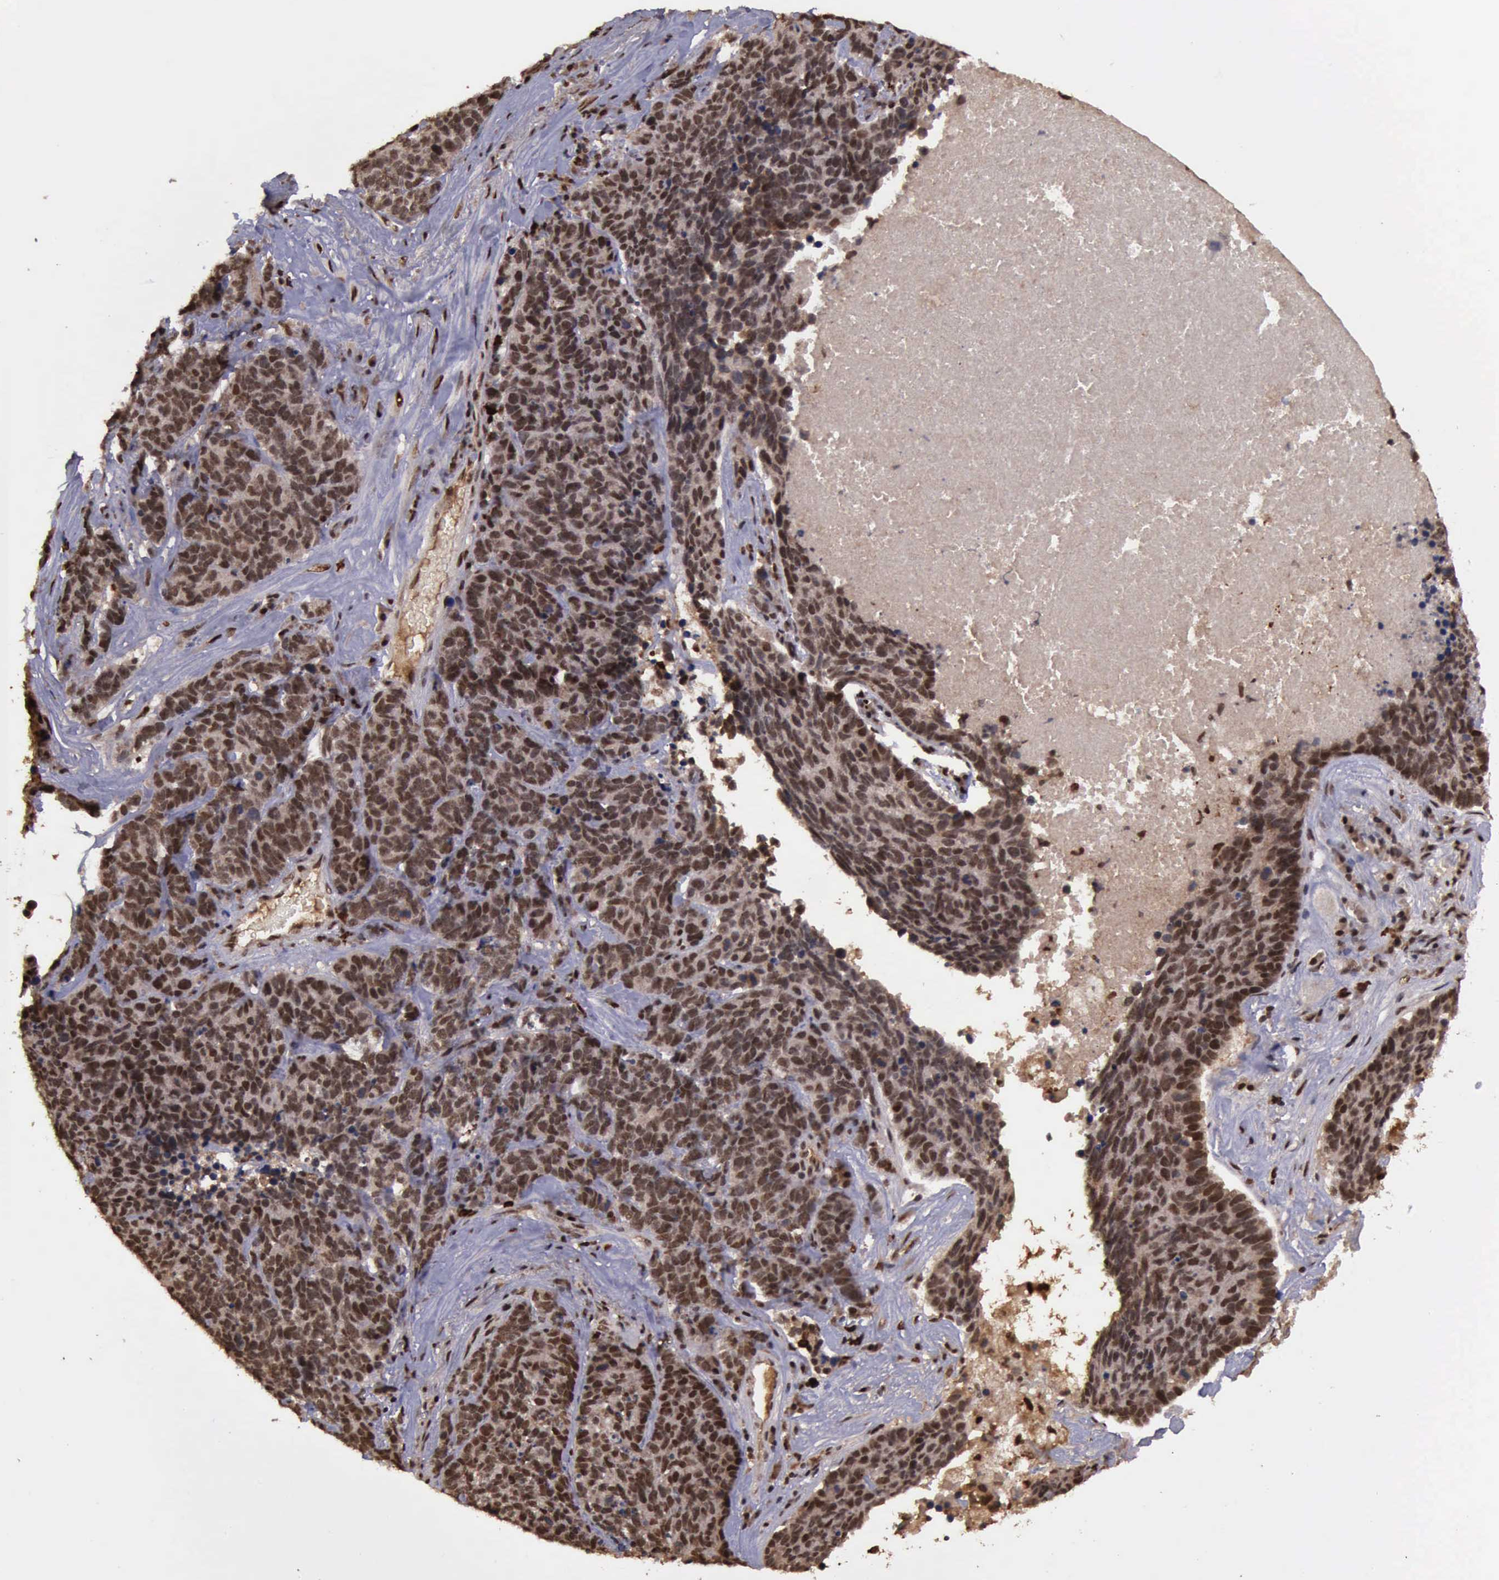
{"staining": {"intensity": "strong", "quantity": ">75%", "location": "nuclear"}, "tissue": "lung cancer", "cell_type": "Tumor cells", "image_type": "cancer", "snomed": [{"axis": "morphology", "description": "Neoplasm, malignant, NOS"}, {"axis": "topography", "description": "Lung"}], "caption": "Lung cancer stained with DAB immunohistochemistry (IHC) shows high levels of strong nuclear positivity in about >75% of tumor cells.", "gene": "TRMT2A", "patient": {"sex": "female", "age": 75}}